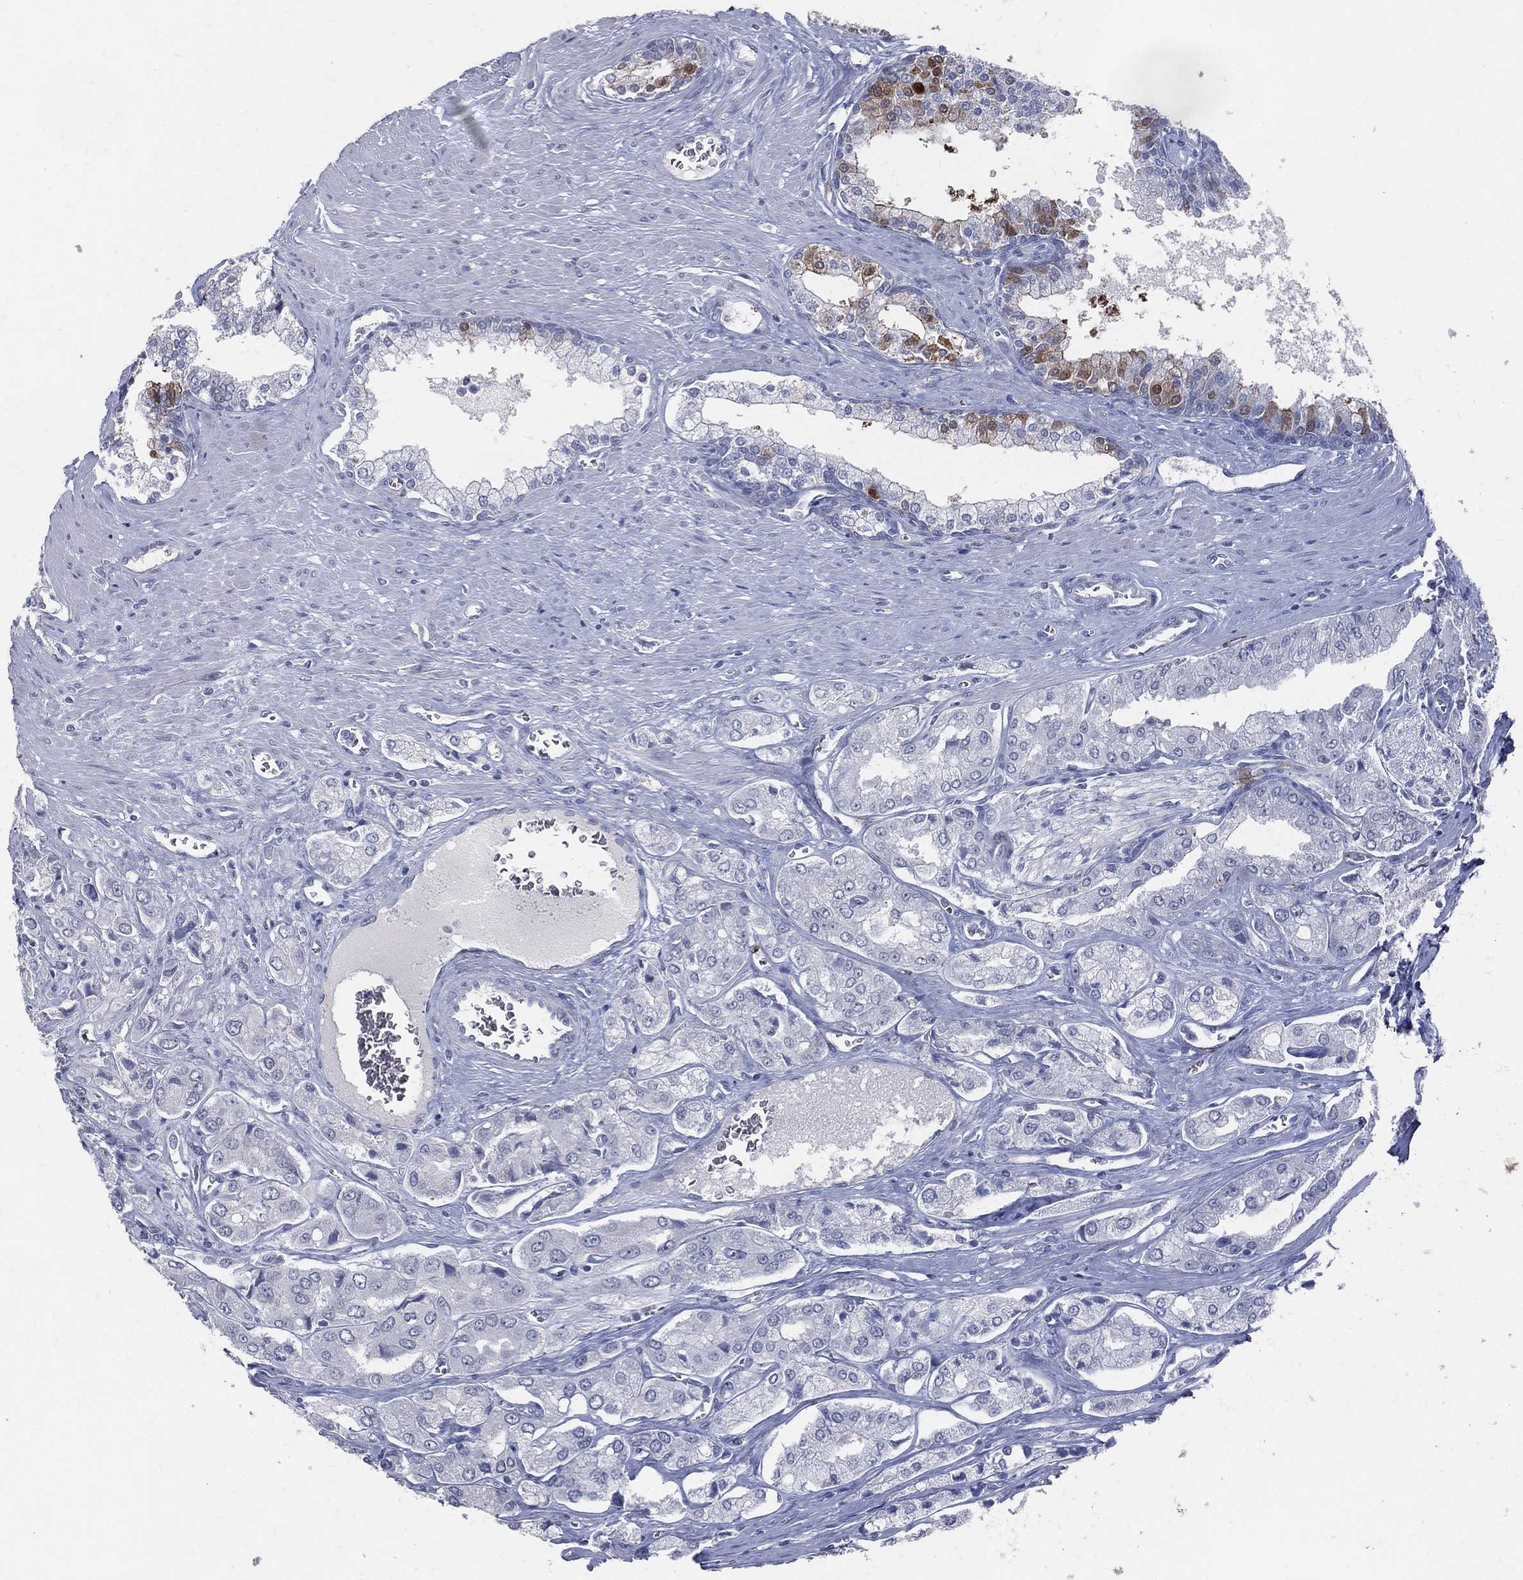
{"staining": {"intensity": "weak", "quantity": "<25%", "location": "cytoplasmic/membranous"}, "tissue": "prostate cancer", "cell_type": "Tumor cells", "image_type": "cancer", "snomed": [{"axis": "morphology", "description": "Adenocarcinoma, NOS"}, {"axis": "topography", "description": "Prostate and seminal vesicle, NOS"}, {"axis": "topography", "description": "Prostate"}], "caption": "This is an immunohistochemistry image of human prostate cancer (adenocarcinoma). There is no expression in tumor cells.", "gene": "ACE2", "patient": {"sex": "male", "age": 67}}